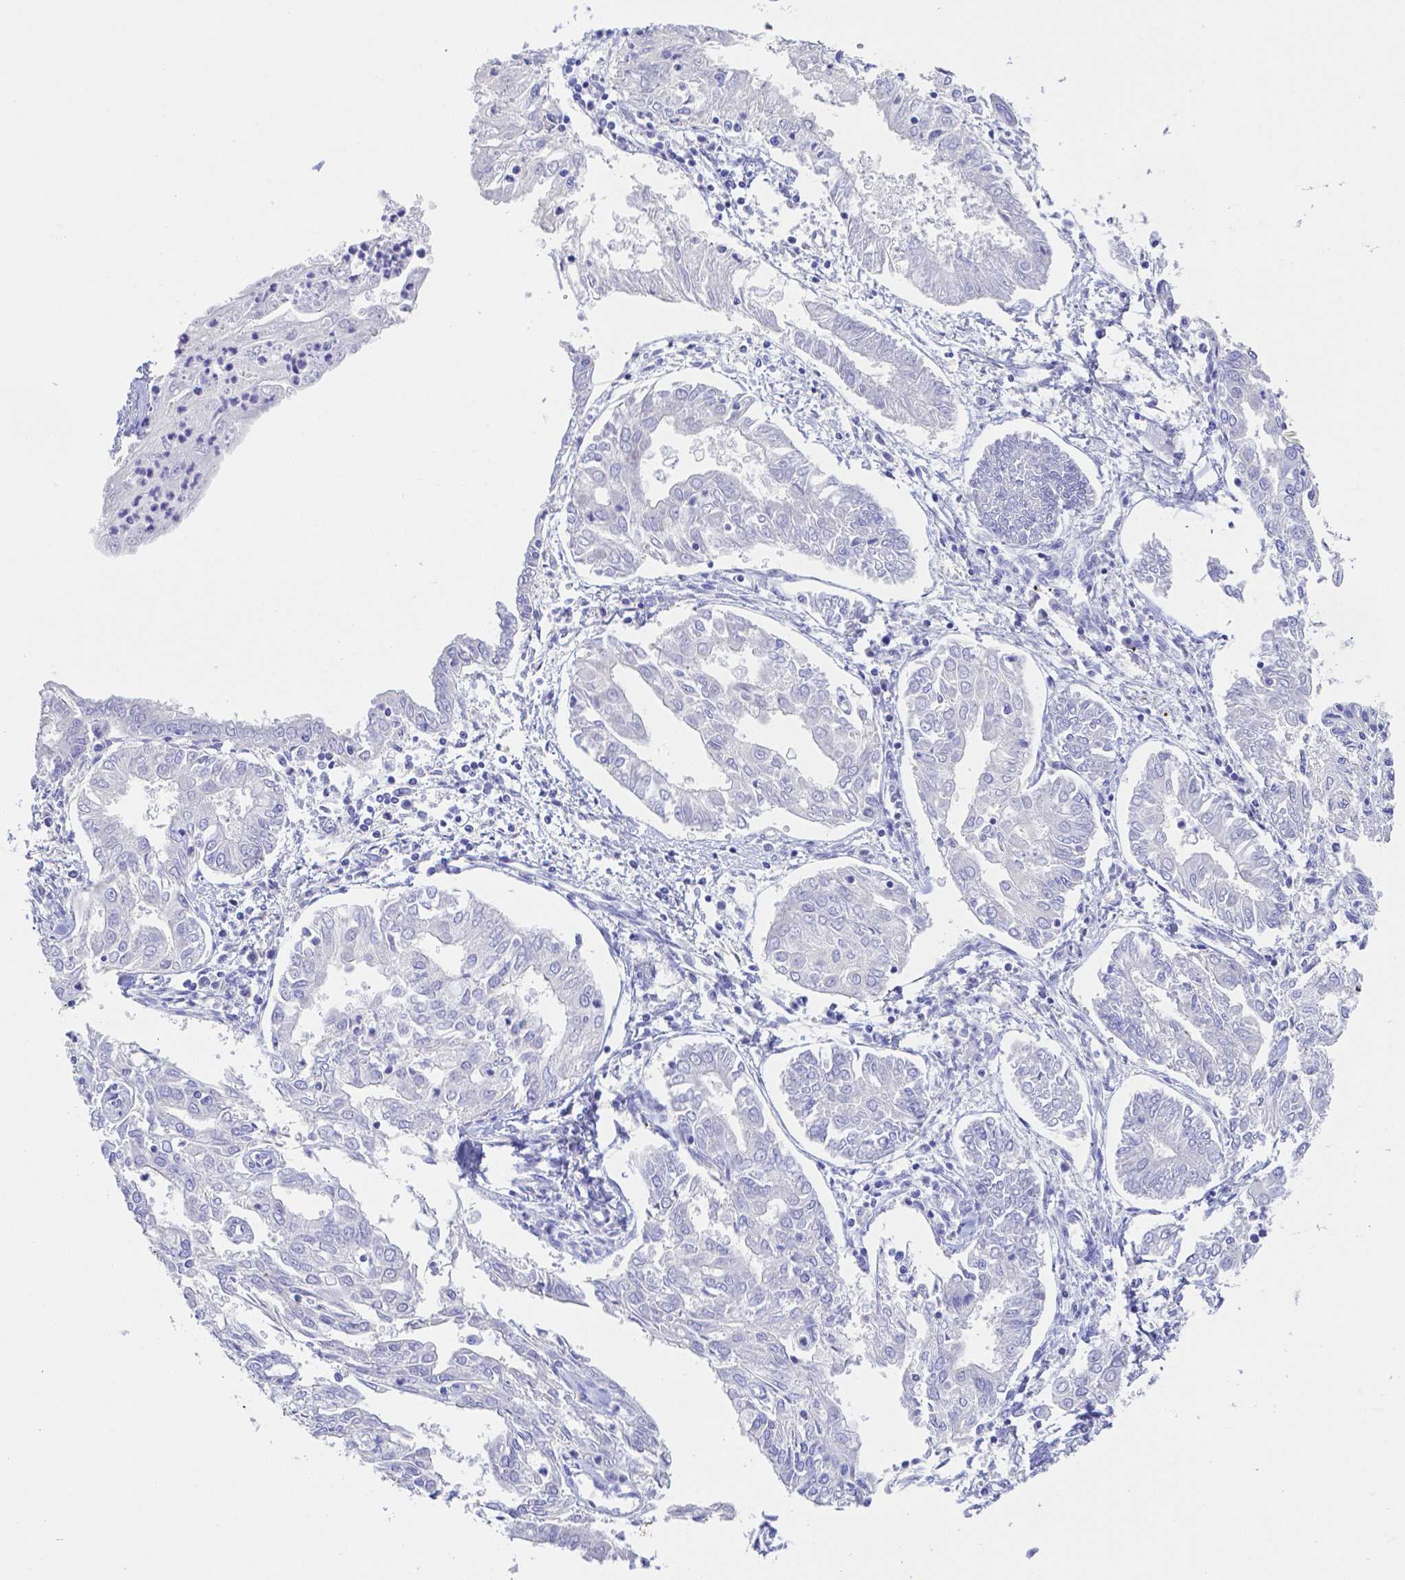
{"staining": {"intensity": "negative", "quantity": "none", "location": "none"}, "tissue": "endometrial cancer", "cell_type": "Tumor cells", "image_type": "cancer", "snomed": [{"axis": "morphology", "description": "Adenocarcinoma, NOS"}, {"axis": "topography", "description": "Endometrium"}], "caption": "IHC of endometrial cancer (adenocarcinoma) displays no staining in tumor cells.", "gene": "ZG16B", "patient": {"sex": "female", "age": 68}}